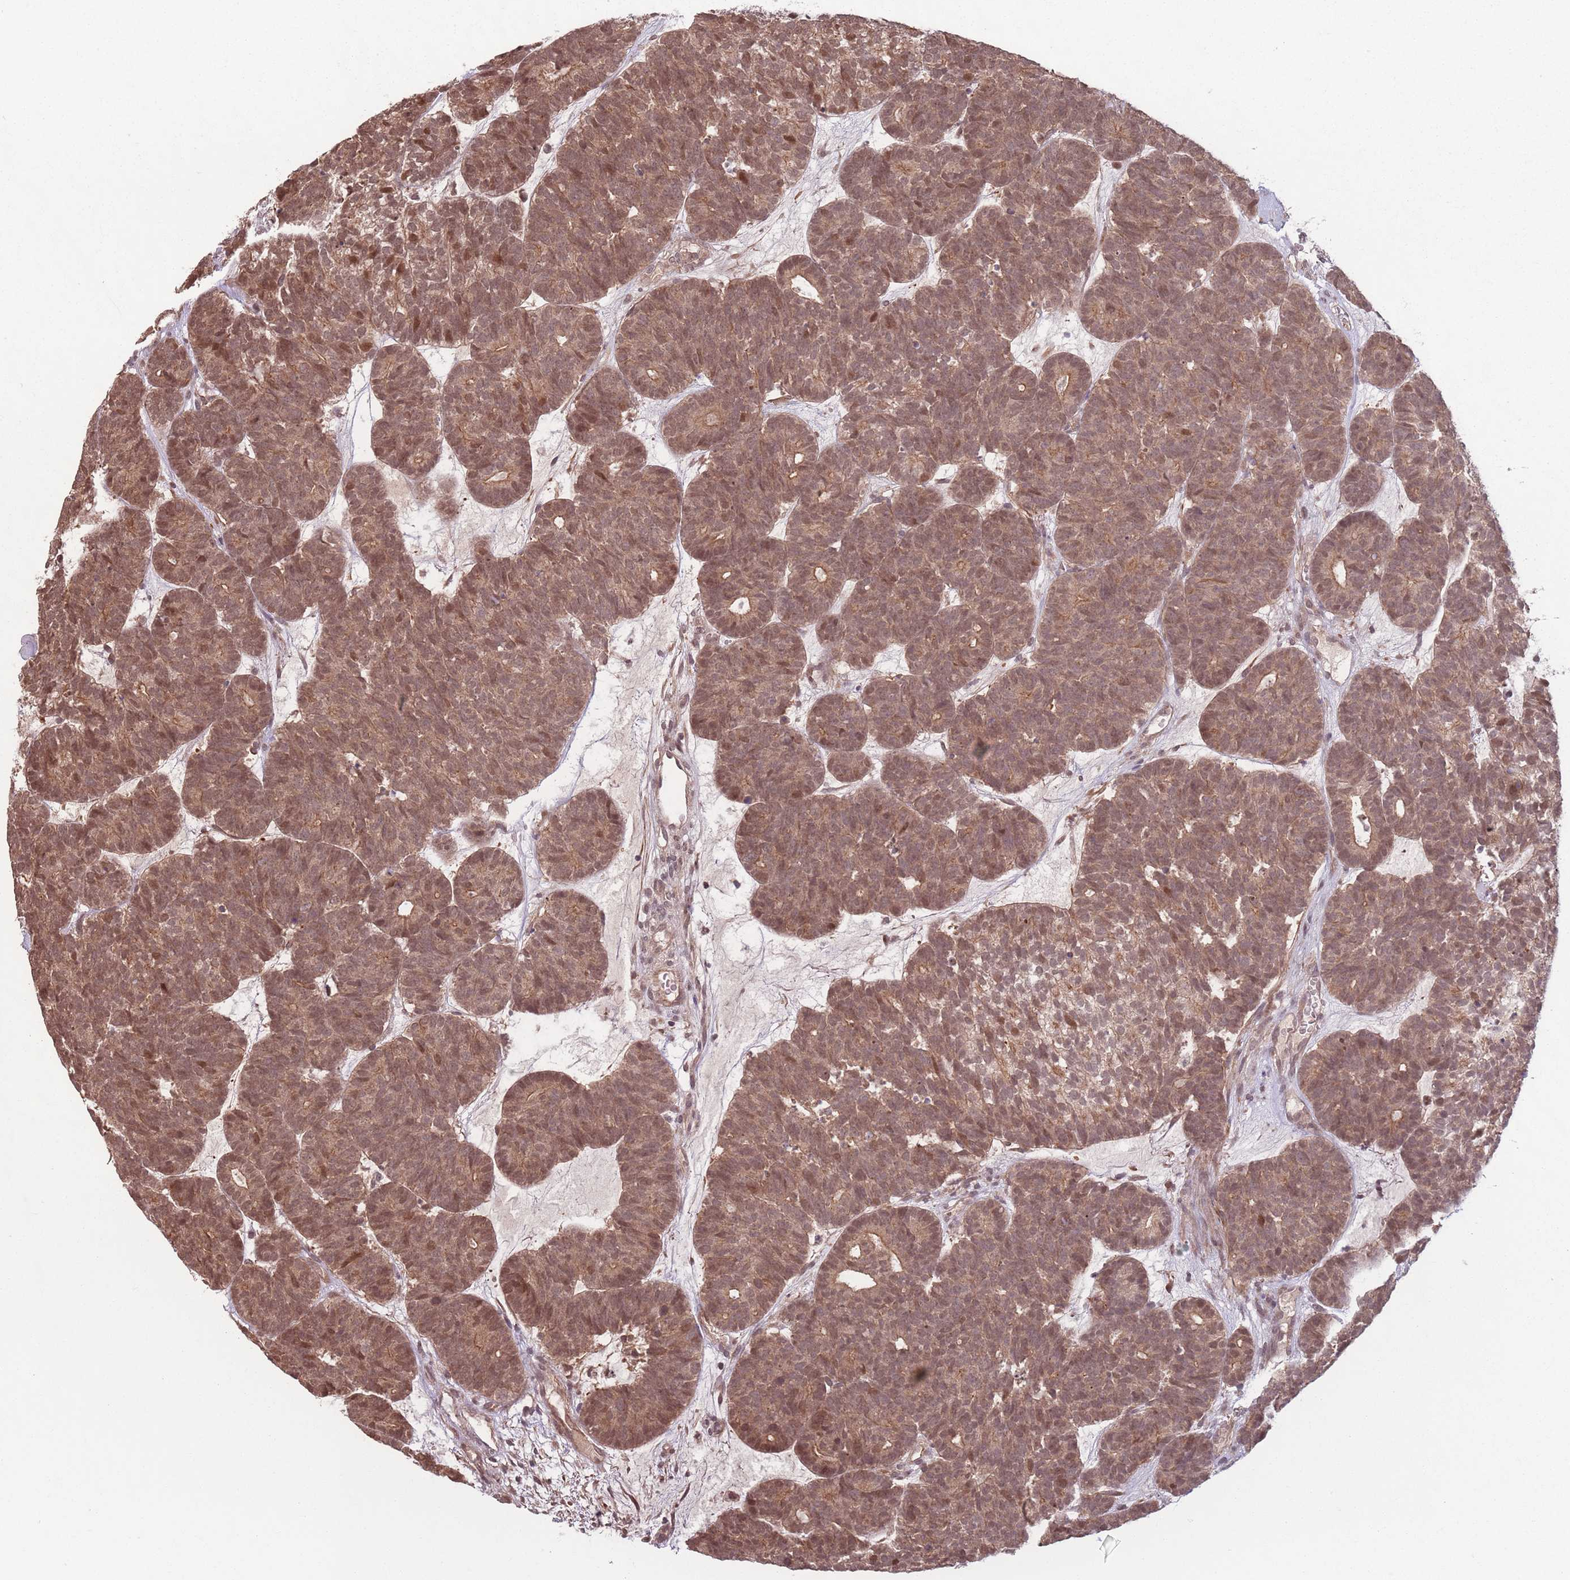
{"staining": {"intensity": "moderate", "quantity": ">75%", "location": "cytoplasmic/membranous,nuclear"}, "tissue": "head and neck cancer", "cell_type": "Tumor cells", "image_type": "cancer", "snomed": [{"axis": "morphology", "description": "Adenocarcinoma, NOS"}, {"axis": "topography", "description": "Head-Neck"}], "caption": "DAB (3,3'-diaminobenzidine) immunohistochemical staining of head and neck cancer displays moderate cytoplasmic/membranous and nuclear protein expression in about >75% of tumor cells.", "gene": "CCDC154", "patient": {"sex": "female", "age": 81}}